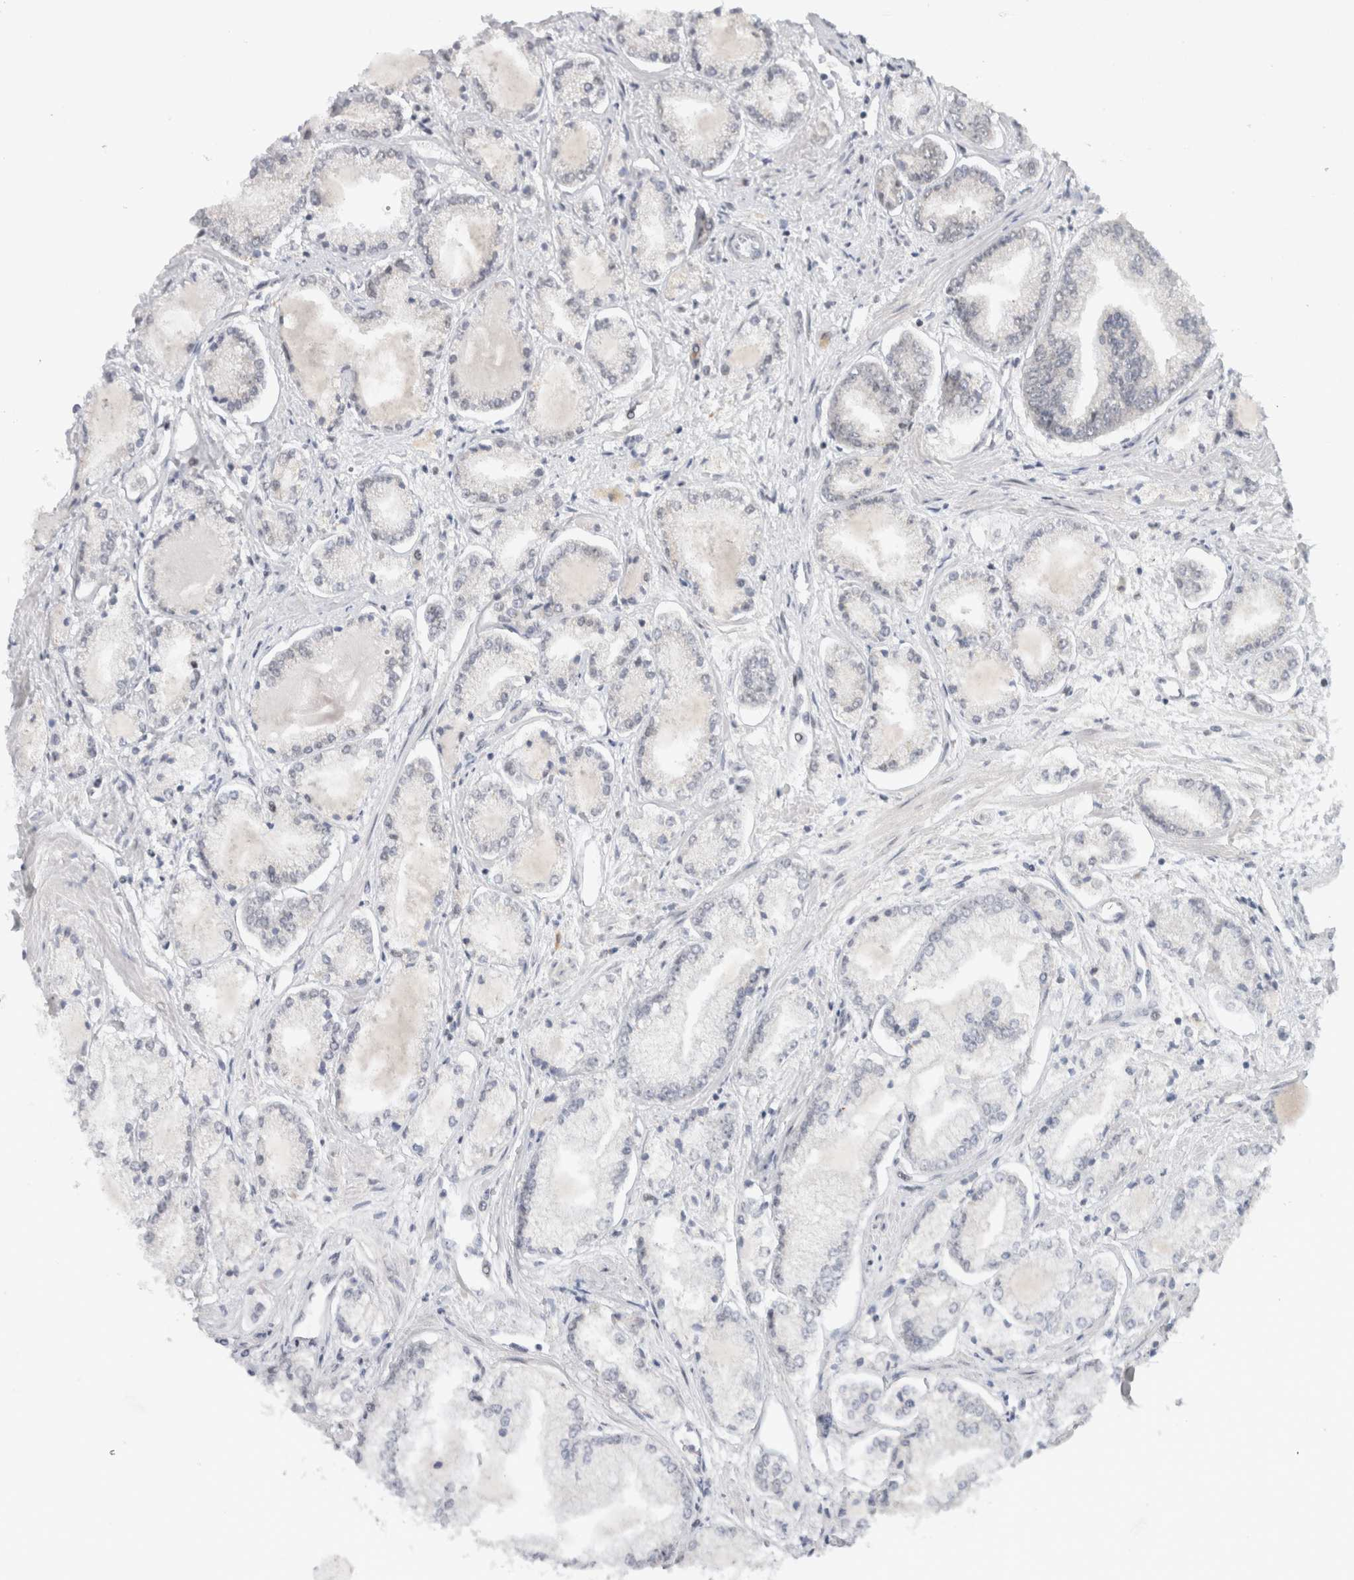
{"staining": {"intensity": "negative", "quantity": "none", "location": "none"}, "tissue": "prostate cancer", "cell_type": "Tumor cells", "image_type": "cancer", "snomed": [{"axis": "morphology", "description": "Adenocarcinoma, Low grade"}, {"axis": "topography", "description": "Prostate"}], "caption": "This is an immunohistochemistry photomicrograph of prostate low-grade adenocarcinoma. There is no positivity in tumor cells.", "gene": "HESX1", "patient": {"sex": "male", "age": 52}}